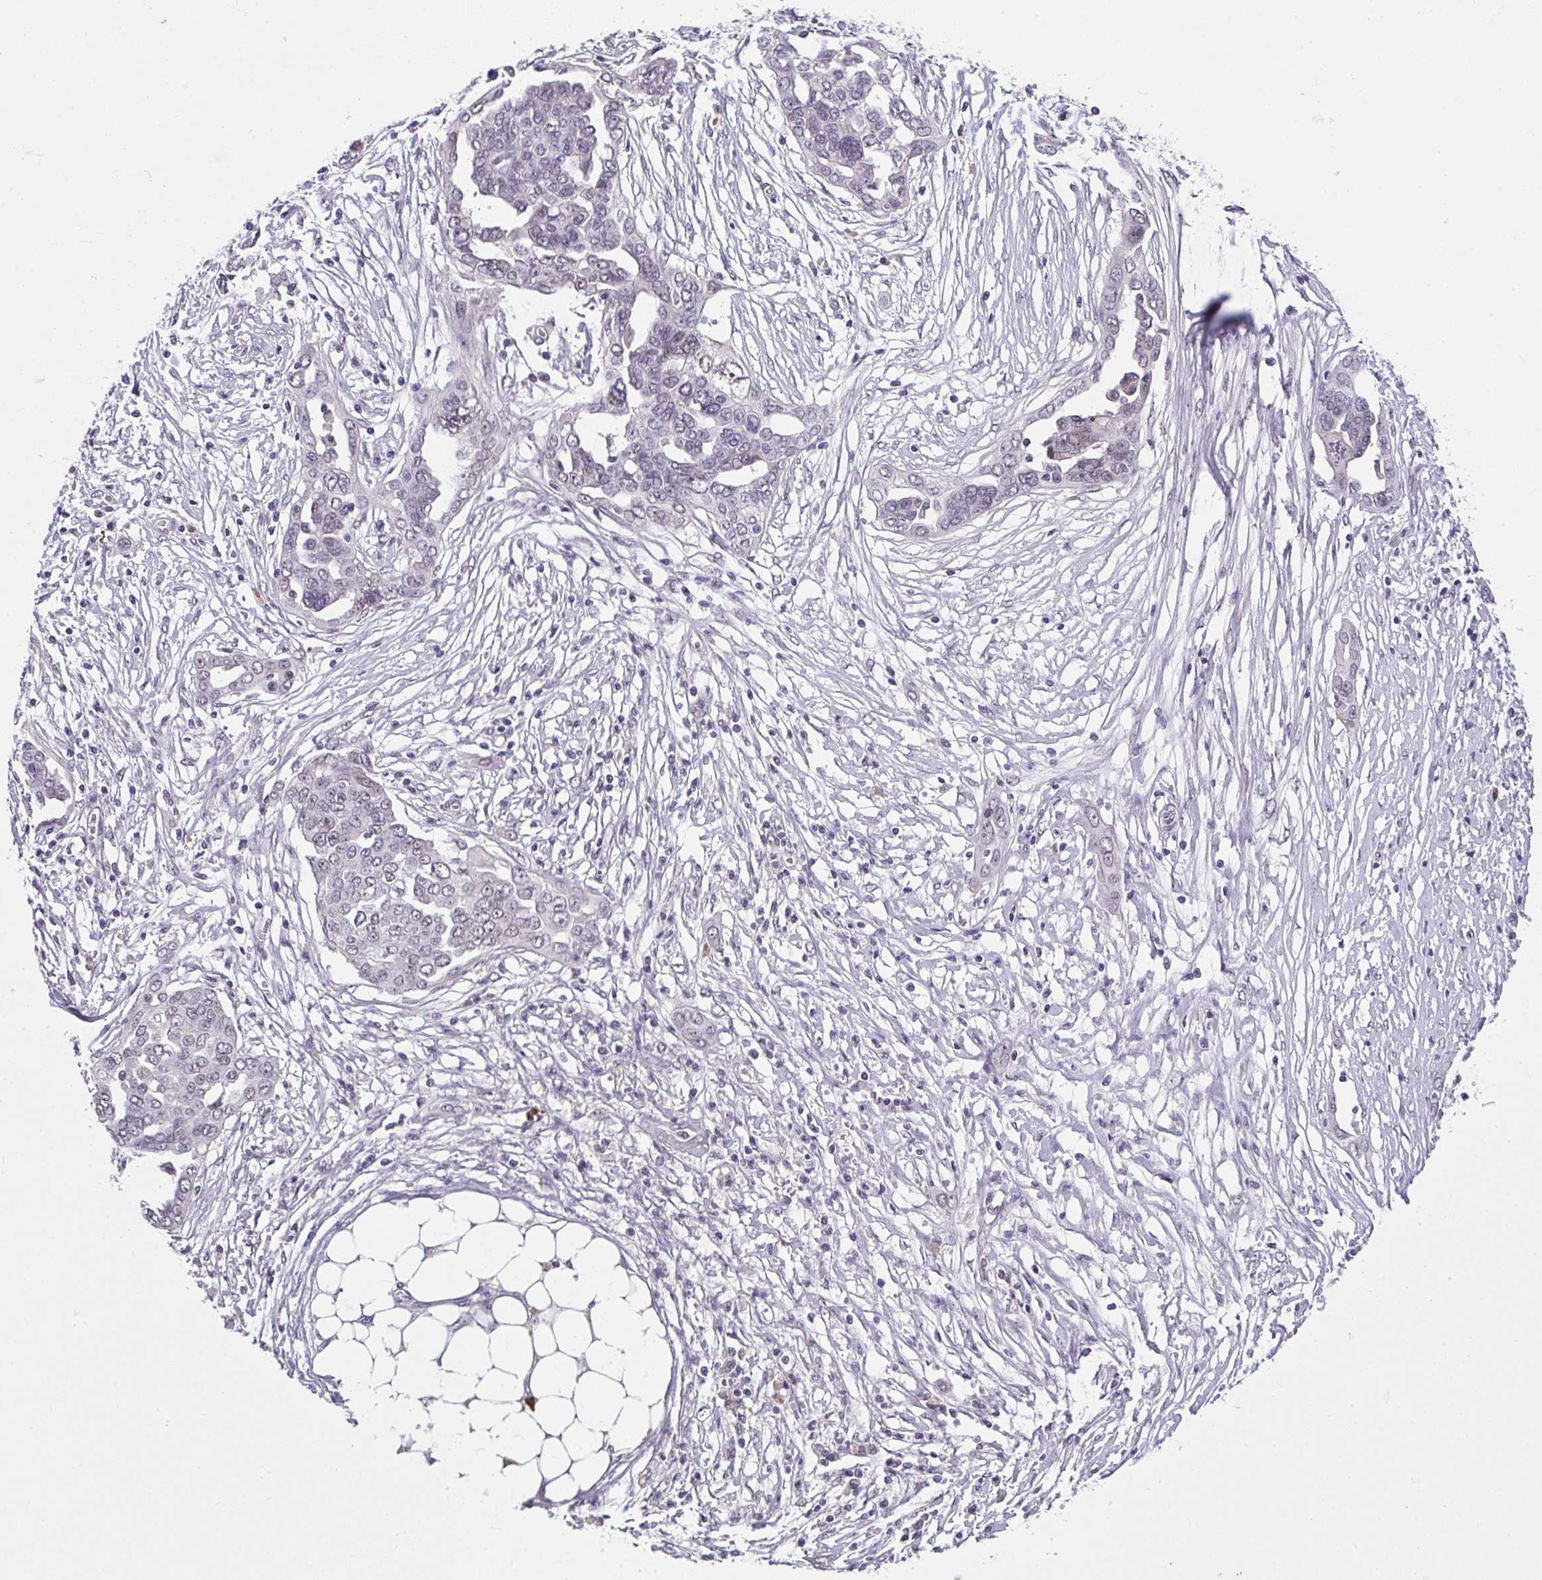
{"staining": {"intensity": "weak", "quantity": "<25%", "location": "nuclear"}, "tissue": "ovarian cancer", "cell_type": "Tumor cells", "image_type": "cancer", "snomed": [{"axis": "morphology", "description": "Cystadenocarcinoma, serous, NOS"}, {"axis": "topography", "description": "Ovary"}], "caption": "Tumor cells show no significant protein staining in ovarian serous cystadenocarcinoma.", "gene": "RBBP6", "patient": {"sex": "female", "age": 59}}